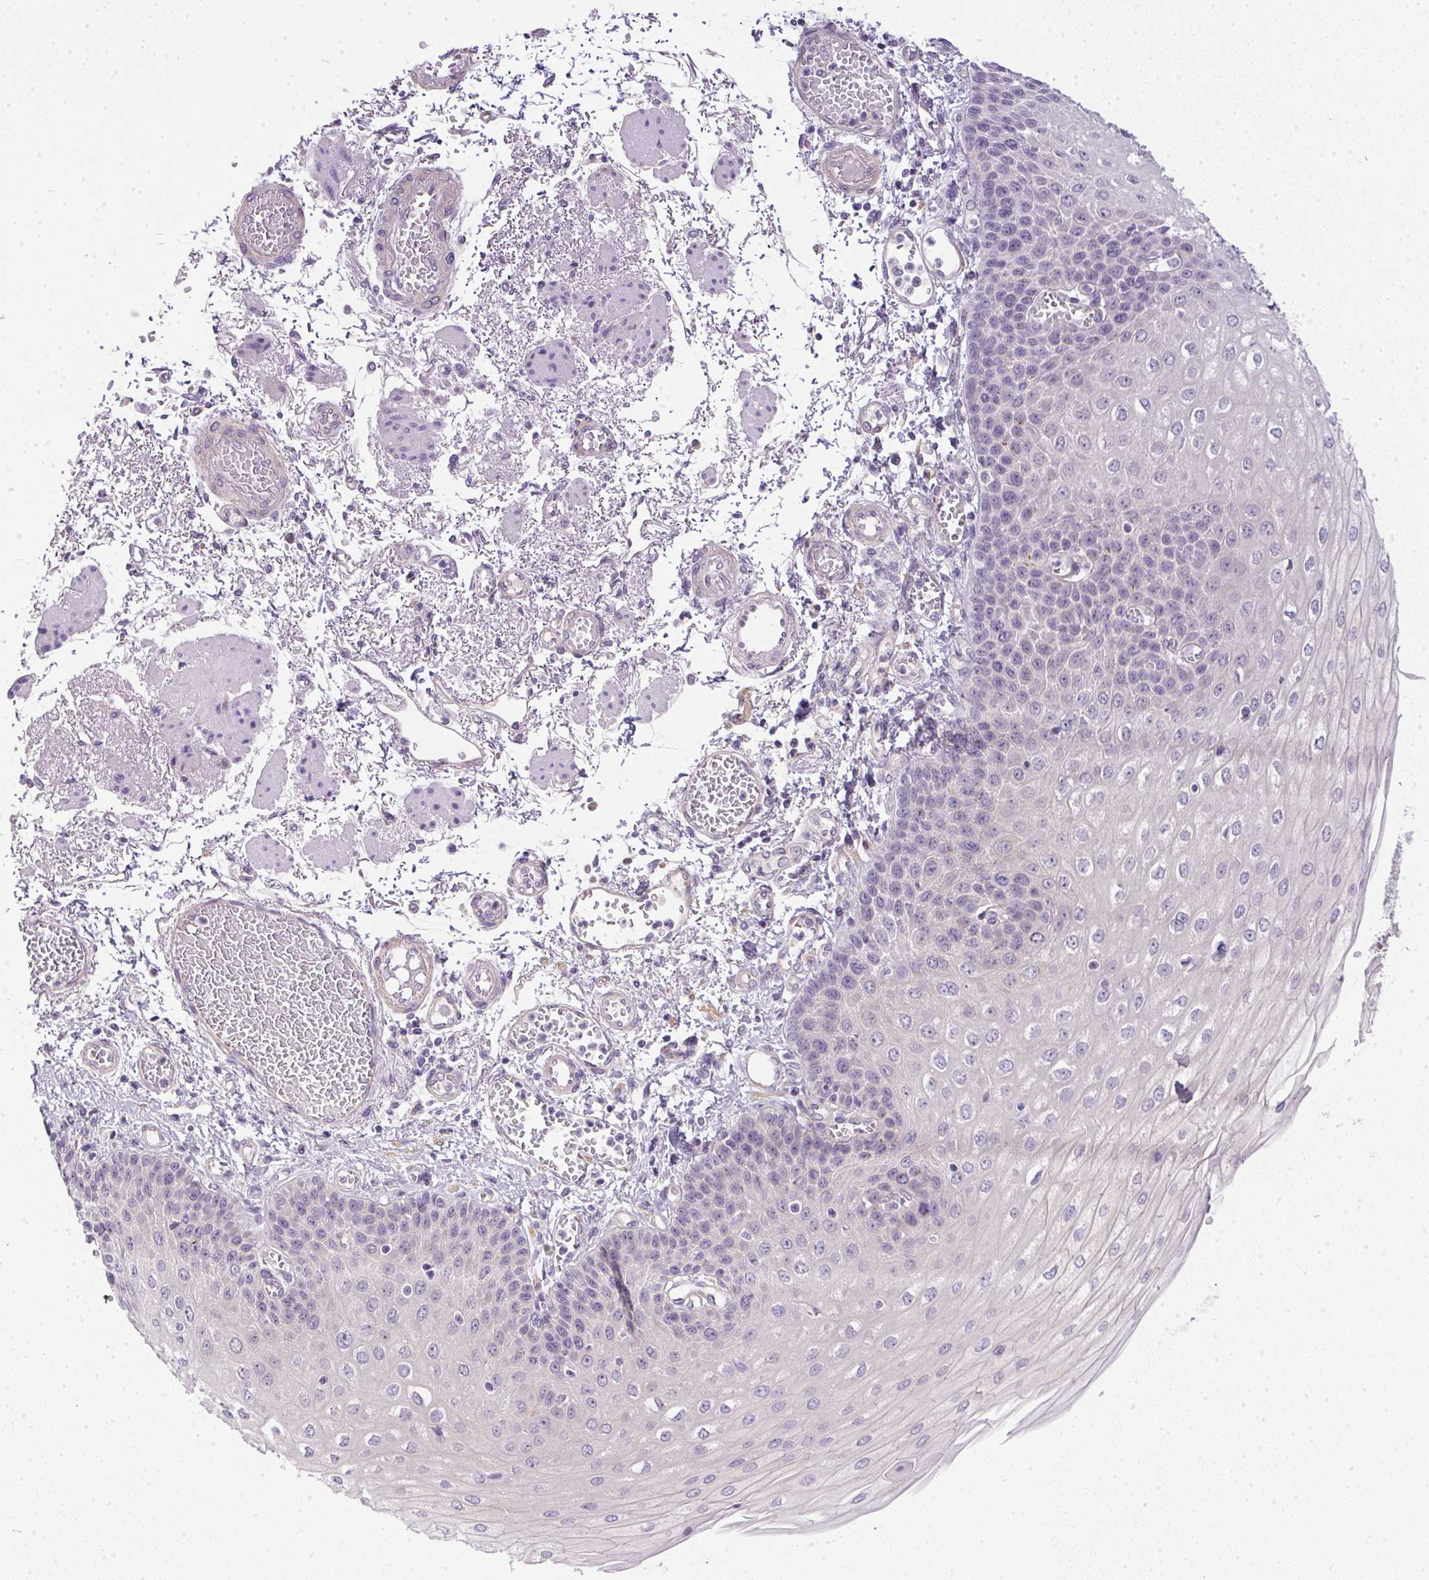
{"staining": {"intensity": "negative", "quantity": "none", "location": "none"}, "tissue": "esophagus", "cell_type": "Squamous epithelial cells", "image_type": "normal", "snomed": [{"axis": "morphology", "description": "Normal tissue, NOS"}, {"axis": "morphology", "description": "Adenocarcinoma, NOS"}, {"axis": "topography", "description": "Esophagus"}], "caption": "IHC histopathology image of normal esophagus: human esophagus stained with DAB (3,3'-diaminobenzidine) shows no significant protein staining in squamous epithelial cells.", "gene": "SLC17A7", "patient": {"sex": "male", "age": 81}}